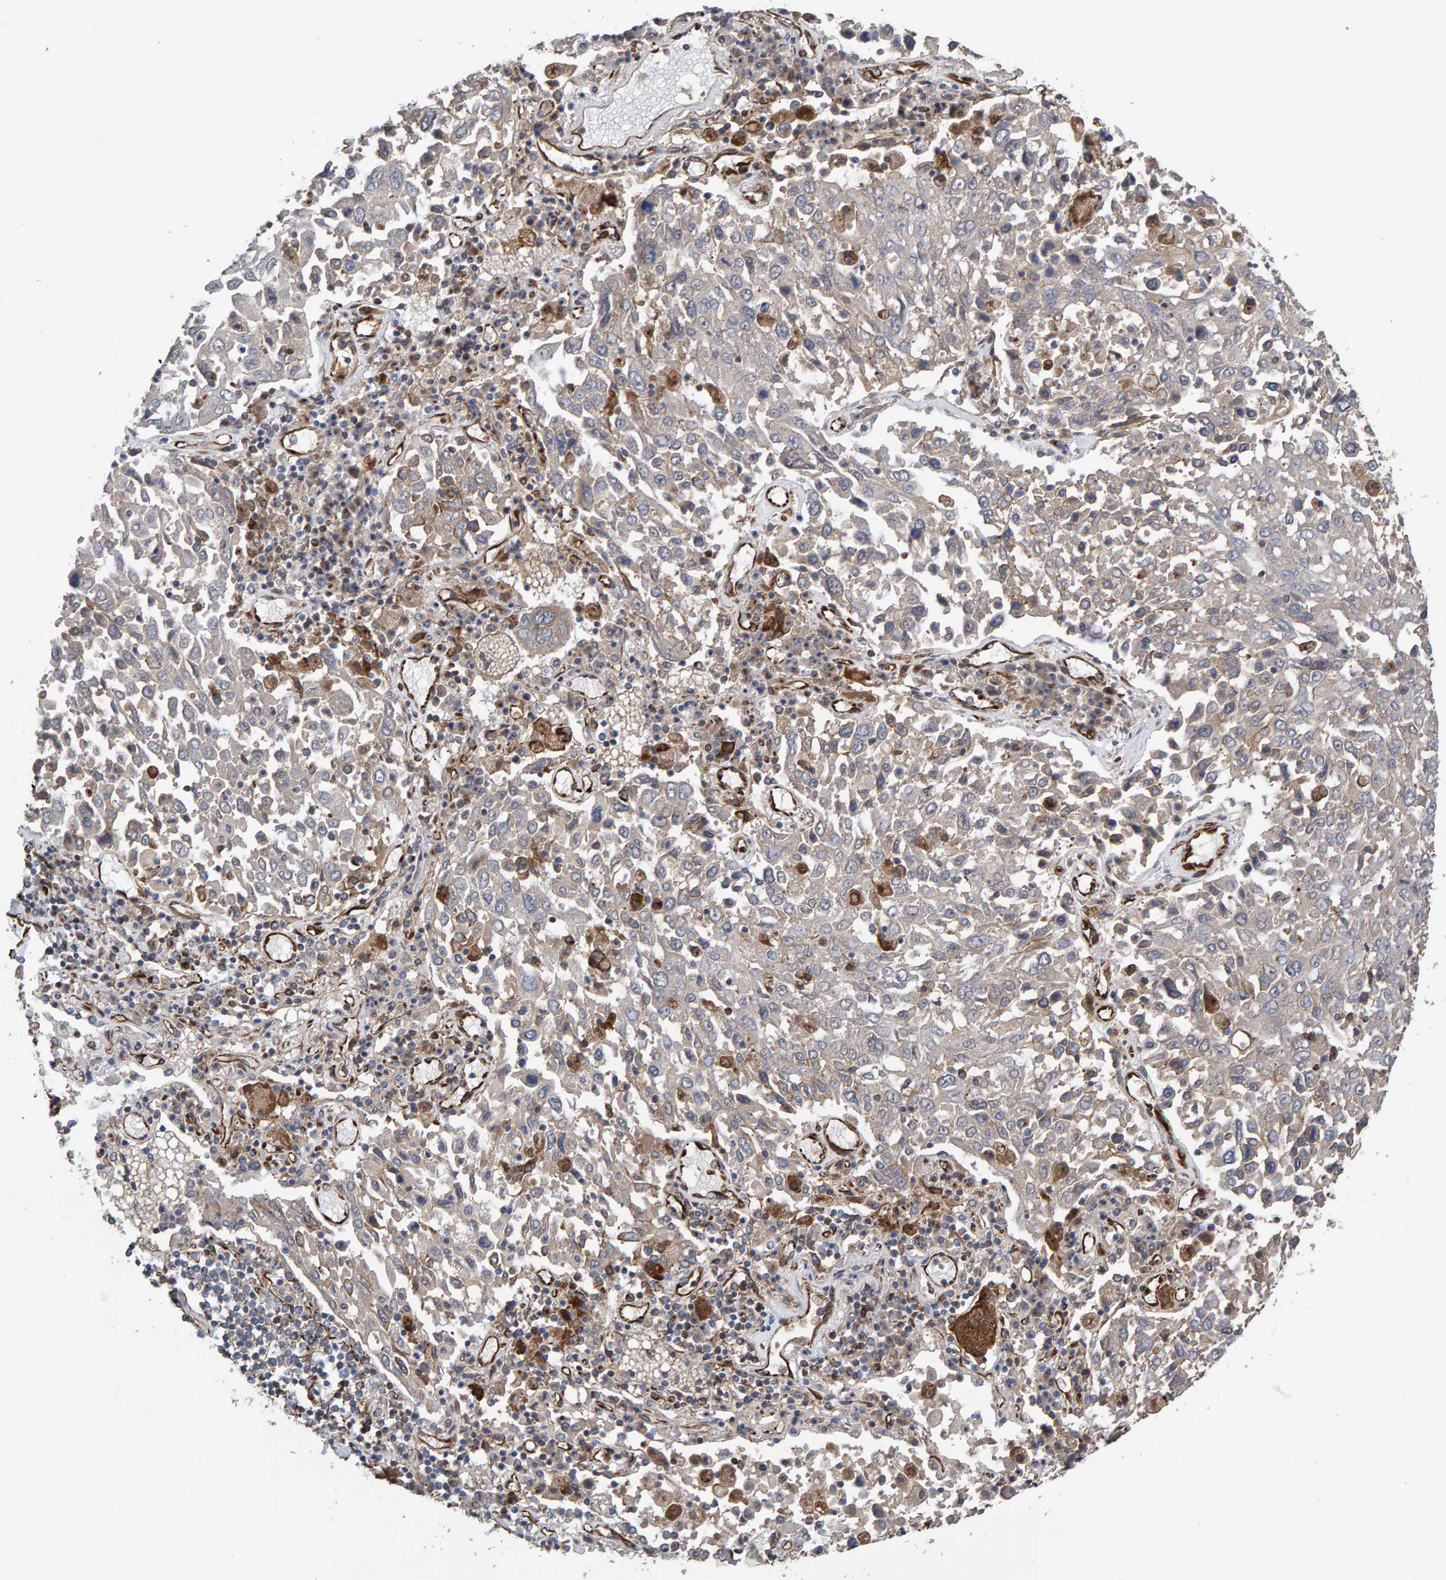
{"staining": {"intensity": "negative", "quantity": "none", "location": "none"}, "tissue": "lung cancer", "cell_type": "Tumor cells", "image_type": "cancer", "snomed": [{"axis": "morphology", "description": "Squamous cell carcinoma, NOS"}, {"axis": "topography", "description": "Lung"}], "caption": "Immunohistochemistry image of human lung cancer (squamous cell carcinoma) stained for a protein (brown), which demonstrates no positivity in tumor cells. (DAB IHC visualized using brightfield microscopy, high magnification).", "gene": "ZNF347", "patient": {"sex": "male", "age": 65}}